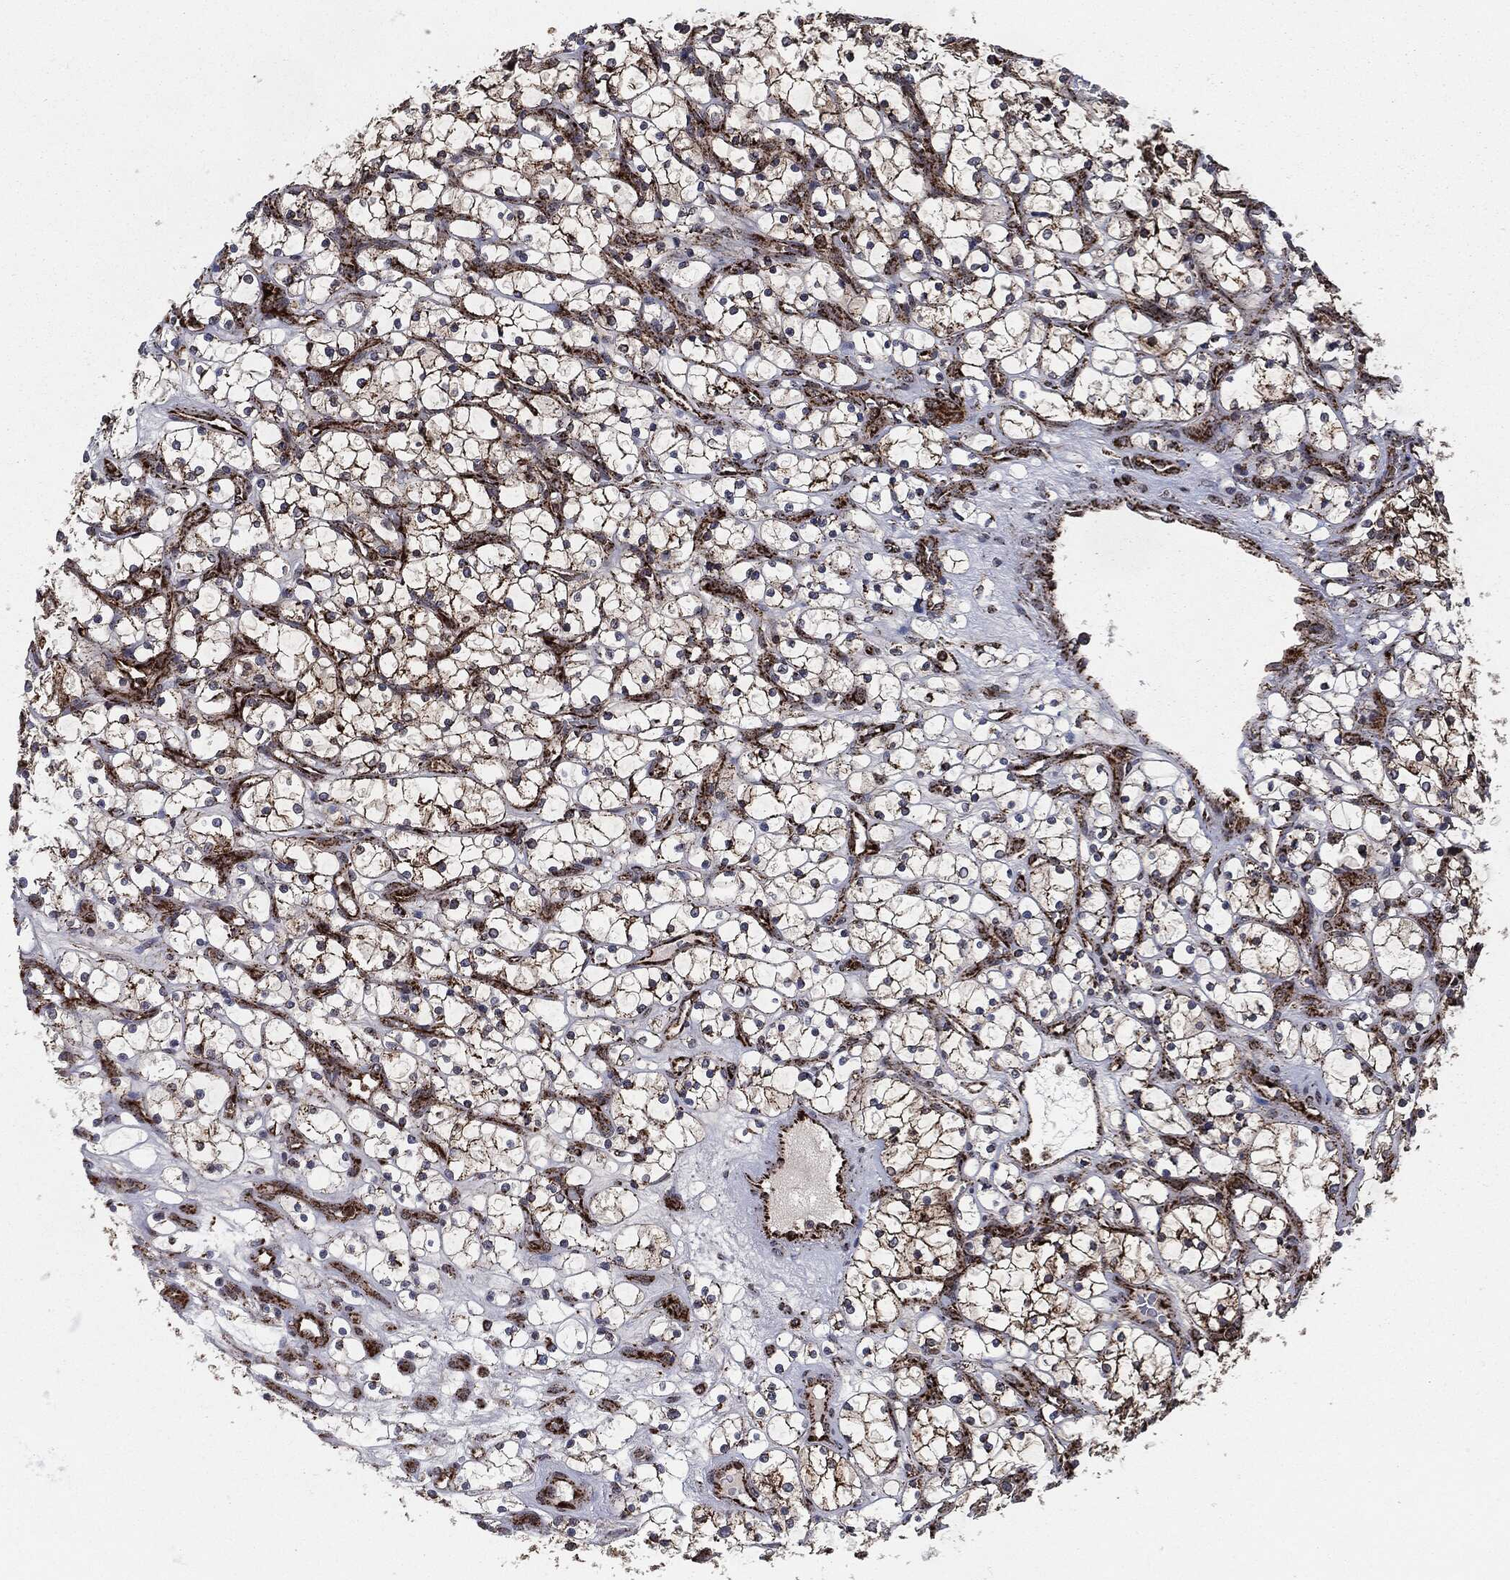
{"staining": {"intensity": "strong", "quantity": "<25%", "location": "cytoplasmic/membranous"}, "tissue": "renal cancer", "cell_type": "Tumor cells", "image_type": "cancer", "snomed": [{"axis": "morphology", "description": "Adenocarcinoma, NOS"}, {"axis": "topography", "description": "Kidney"}], "caption": "A brown stain labels strong cytoplasmic/membranous staining of a protein in renal adenocarcinoma tumor cells.", "gene": "FH", "patient": {"sex": "female", "age": 69}}